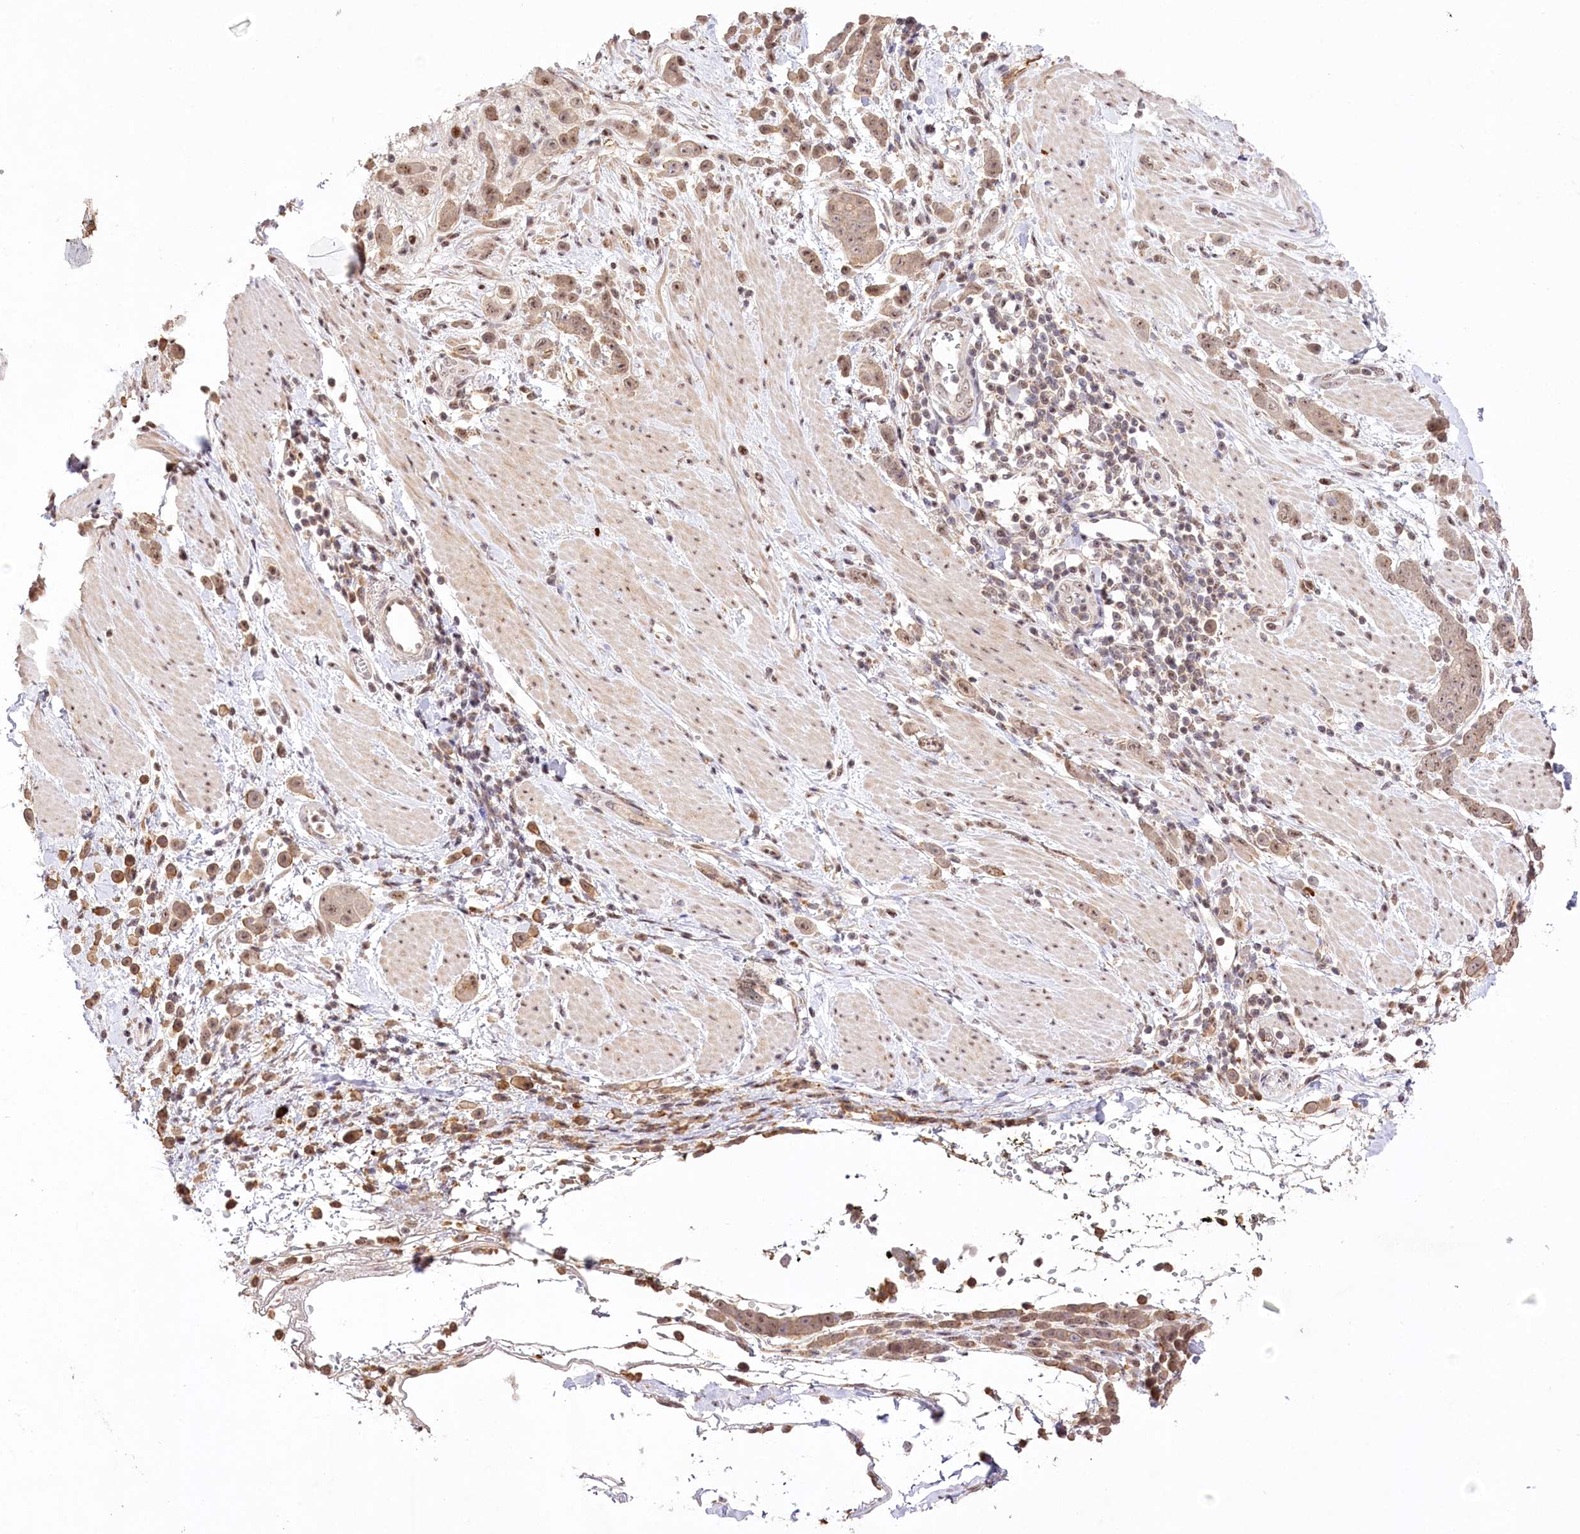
{"staining": {"intensity": "weak", "quantity": ">75%", "location": "cytoplasmic/membranous,nuclear"}, "tissue": "pancreatic cancer", "cell_type": "Tumor cells", "image_type": "cancer", "snomed": [{"axis": "morphology", "description": "Normal tissue, NOS"}, {"axis": "morphology", "description": "Adenocarcinoma, NOS"}, {"axis": "topography", "description": "Pancreas"}], "caption": "Immunohistochemical staining of human pancreatic cancer (adenocarcinoma) demonstrates low levels of weak cytoplasmic/membranous and nuclear protein expression in approximately >75% of tumor cells.", "gene": "PYROXD1", "patient": {"sex": "female", "age": 64}}